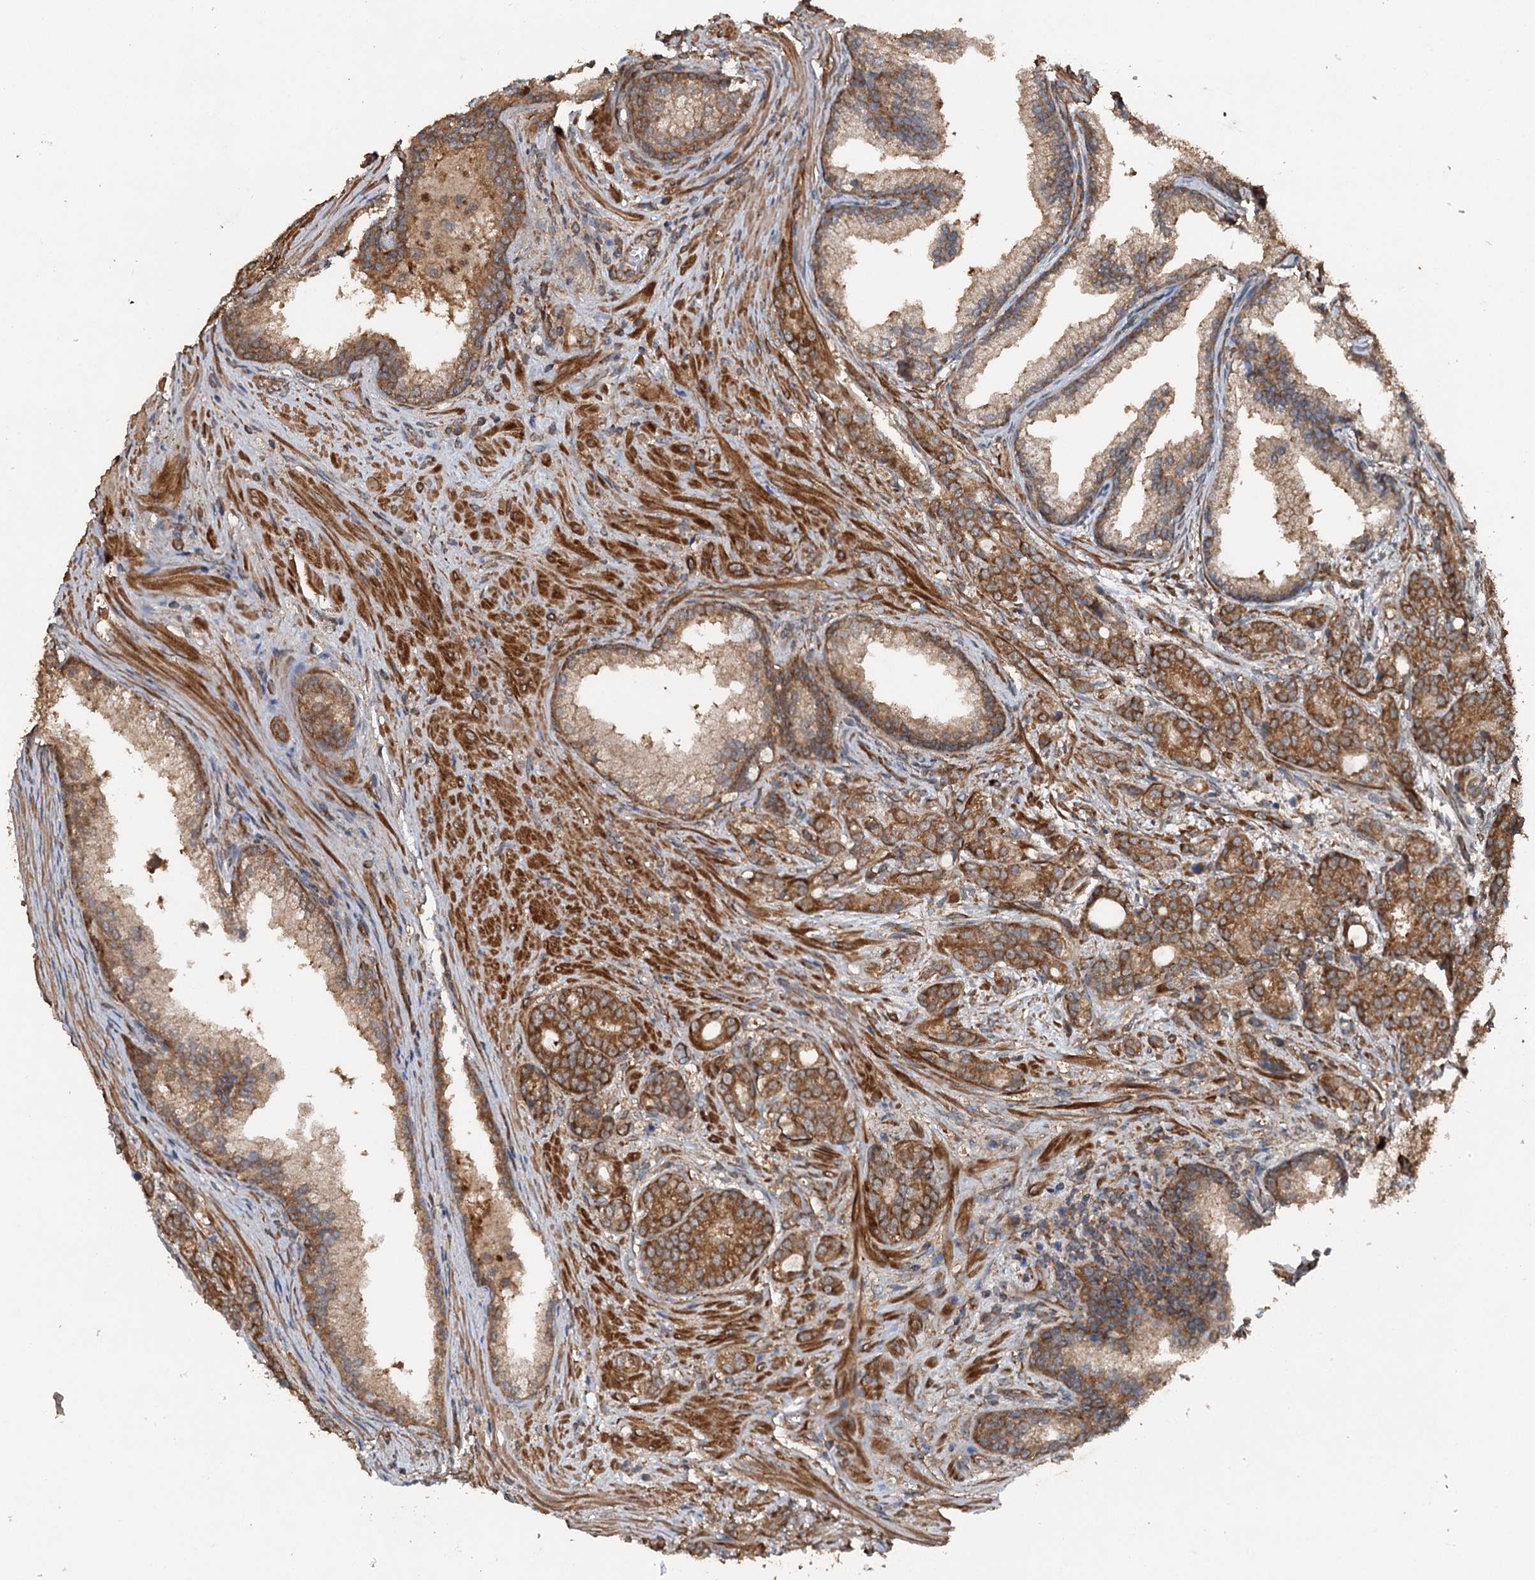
{"staining": {"intensity": "strong", "quantity": ">75%", "location": "cytoplasmic/membranous"}, "tissue": "prostate cancer", "cell_type": "Tumor cells", "image_type": "cancer", "snomed": [{"axis": "morphology", "description": "Adenocarcinoma, Low grade"}, {"axis": "topography", "description": "Prostate"}], "caption": "Immunohistochemistry of human prostate cancer (adenocarcinoma (low-grade)) displays high levels of strong cytoplasmic/membranous staining in about >75% of tumor cells. The staining was performed using DAB to visualize the protein expression in brown, while the nuclei were stained in blue with hematoxylin (Magnification: 20x).", "gene": "RNF214", "patient": {"sex": "male", "age": 71}}